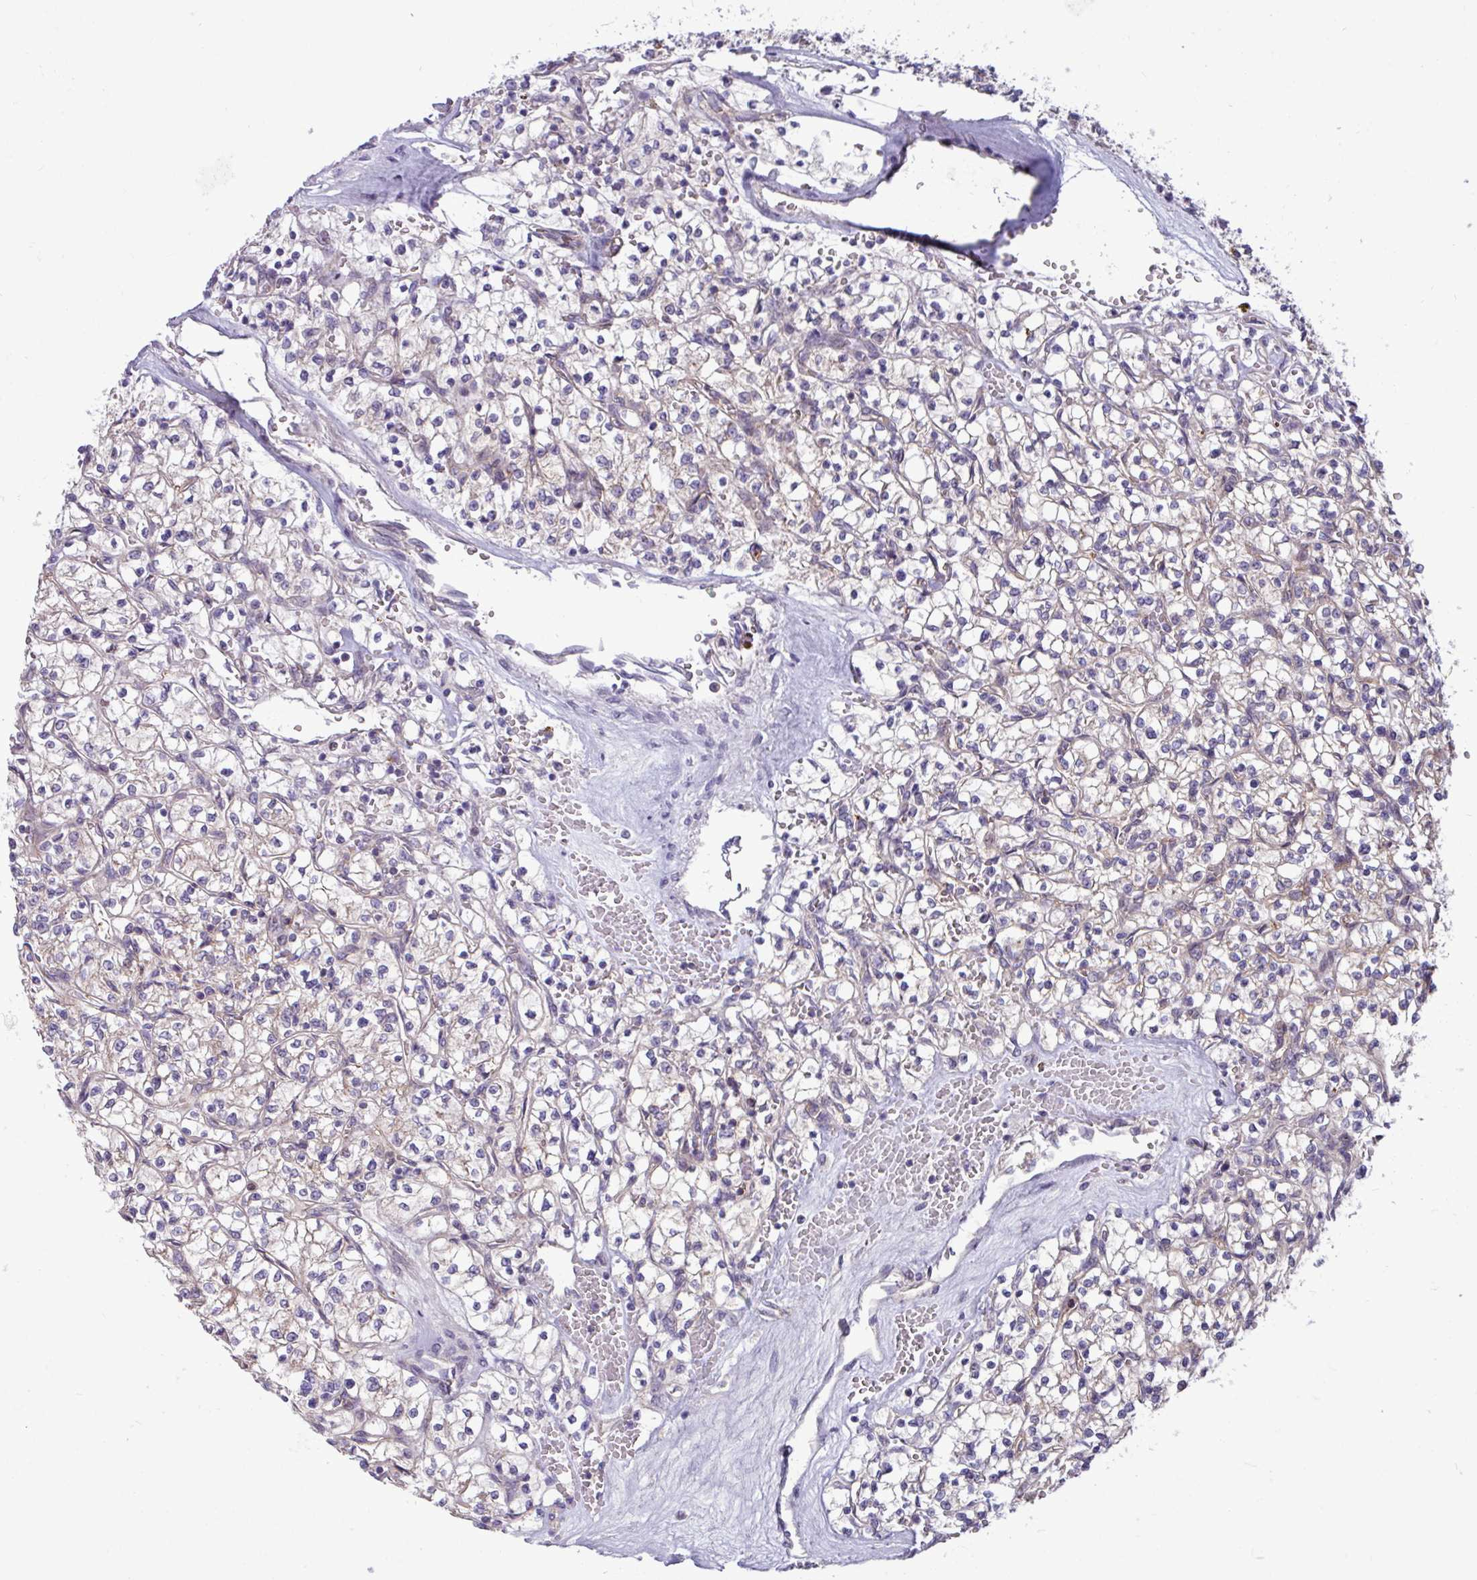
{"staining": {"intensity": "weak", "quantity": "25%-75%", "location": "cytoplasmic/membranous"}, "tissue": "renal cancer", "cell_type": "Tumor cells", "image_type": "cancer", "snomed": [{"axis": "morphology", "description": "Adenocarcinoma, NOS"}, {"axis": "topography", "description": "Kidney"}], "caption": "The photomicrograph displays a brown stain indicating the presence of a protein in the cytoplasmic/membranous of tumor cells in renal cancer (adenocarcinoma).", "gene": "B4GALNT4", "patient": {"sex": "female", "age": 64}}